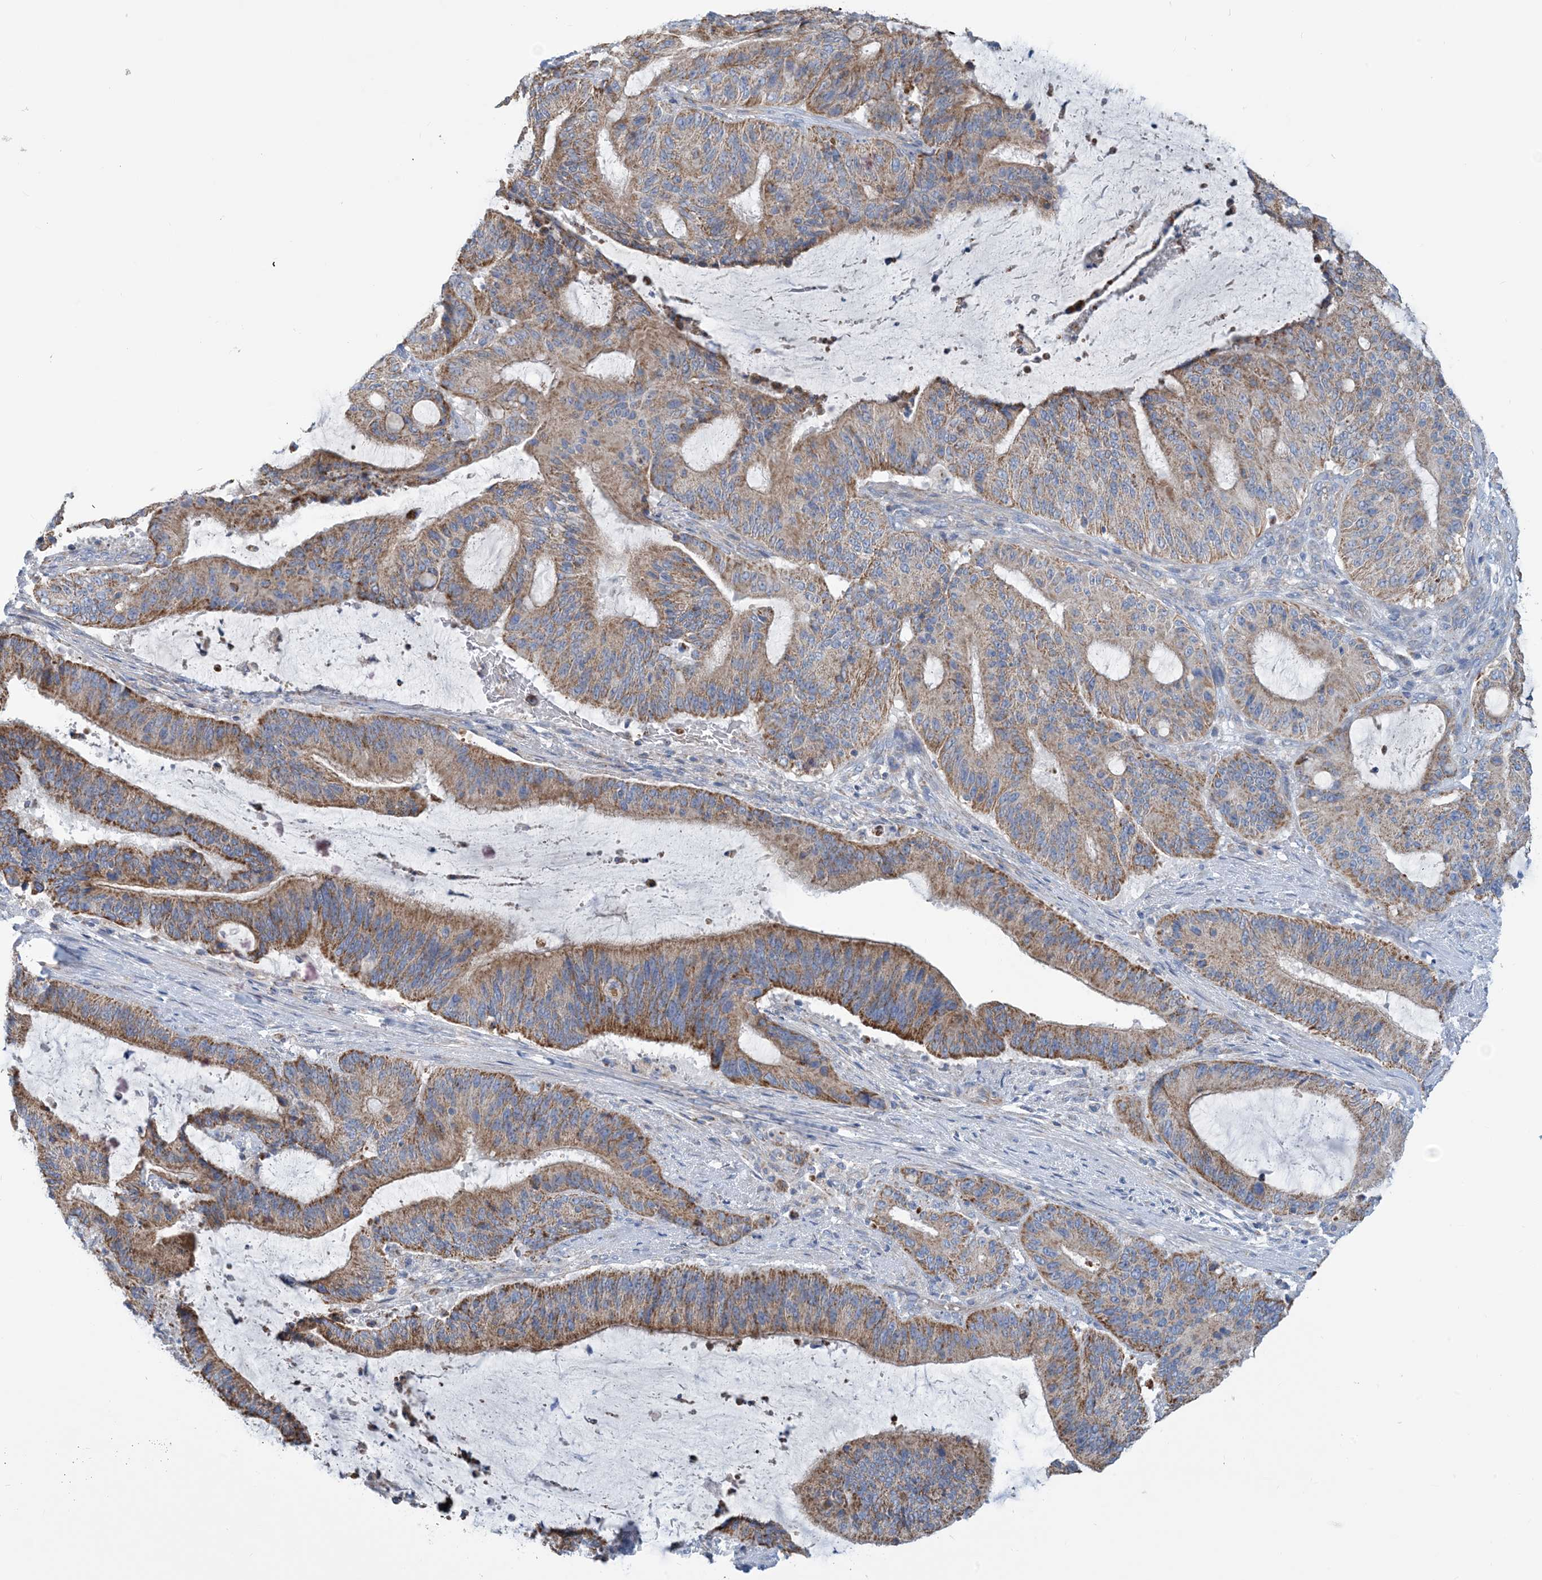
{"staining": {"intensity": "moderate", "quantity": ">75%", "location": "cytoplasmic/membranous"}, "tissue": "liver cancer", "cell_type": "Tumor cells", "image_type": "cancer", "snomed": [{"axis": "morphology", "description": "Normal tissue, NOS"}, {"axis": "morphology", "description": "Cholangiocarcinoma"}, {"axis": "topography", "description": "Liver"}, {"axis": "topography", "description": "Peripheral nerve tissue"}], "caption": "Cholangiocarcinoma (liver) stained with a brown dye exhibits moderate cytoplasmic/membranous positive positivity in about >75% of tumor cells.", "gene": "PHOSPHO2", "patient": {"sex": "female", "age": 73}}